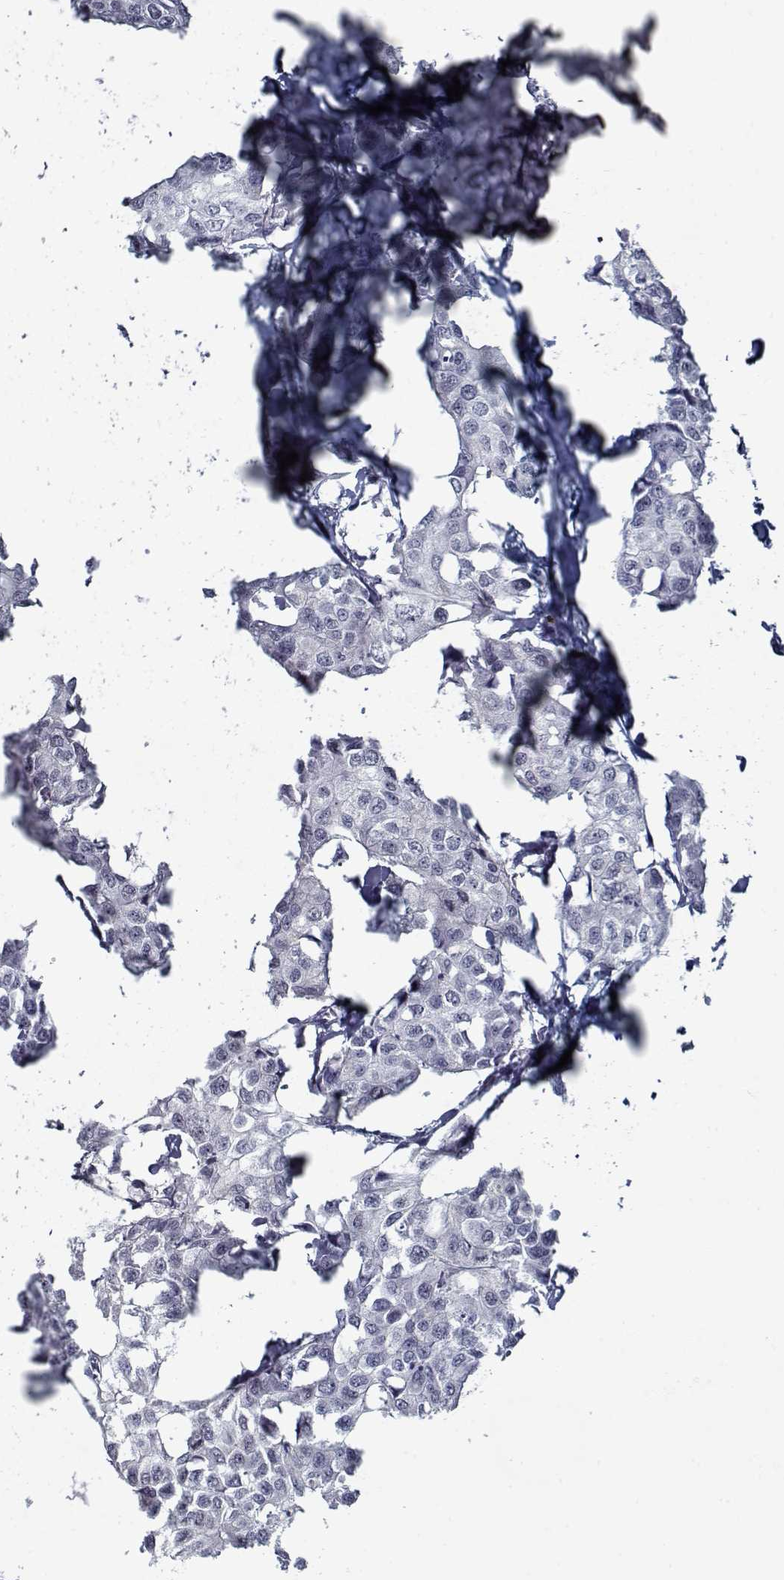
{"staining": {"intensity": "negative", "quantity": "none", "location": "none"}, "tissue": "breast cancer", "cell_type": "Tumor cells", "image_type": "cancer", "snomed": [{"axis": "morphology", "description": "Duct carcinoma"}, {"axis": "topography", "description": "Breast"}], "caption": "Micrograph shows no protein positivity in tumor cells of infiltrating ductal carcinoma (breast) tissue.", "gene": "SEC16B", "patient": {"sex": "female", "age": 80}}